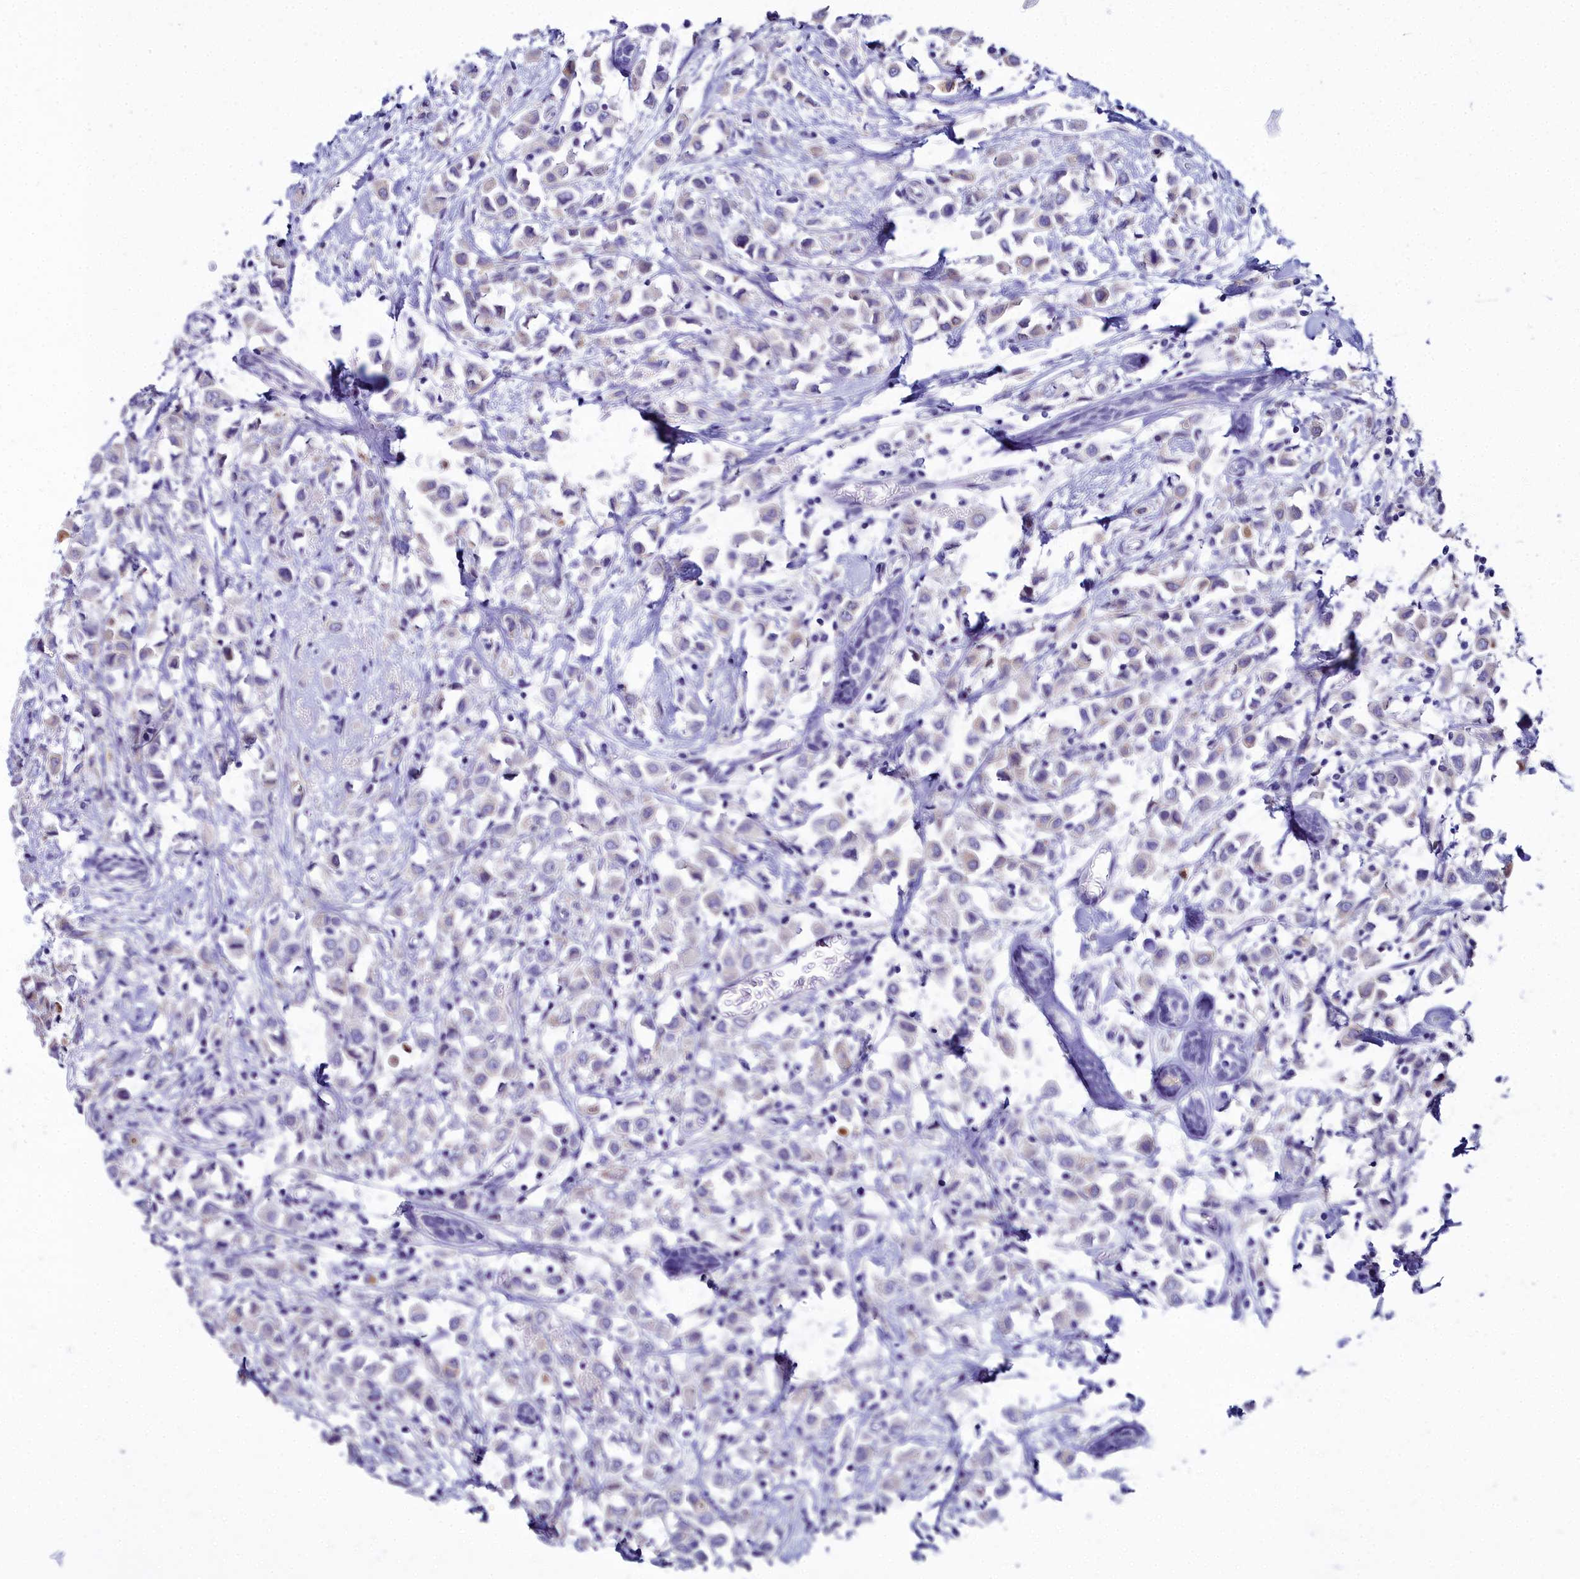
{"staining": {"intensity": "negative", "quantity": "none", "location": "none"}, "tissue": "breast cancer", "cell_type": "Tumor cells", "image_type": "cancer", "snomed": [{"axis": "morphology", "description": "Duct carcinoma"}, {"axis": "topography", "description": "Breast"}], "caption": "An immunohistochemistry (IHC) micrograph of breast invasive ductal carcinoma is shown. There is no staining in tumor cells of breast invasive ductal carcinoma.", "gene": "ELAPOR2", "patient": {"sex": "female", "age": 61}}